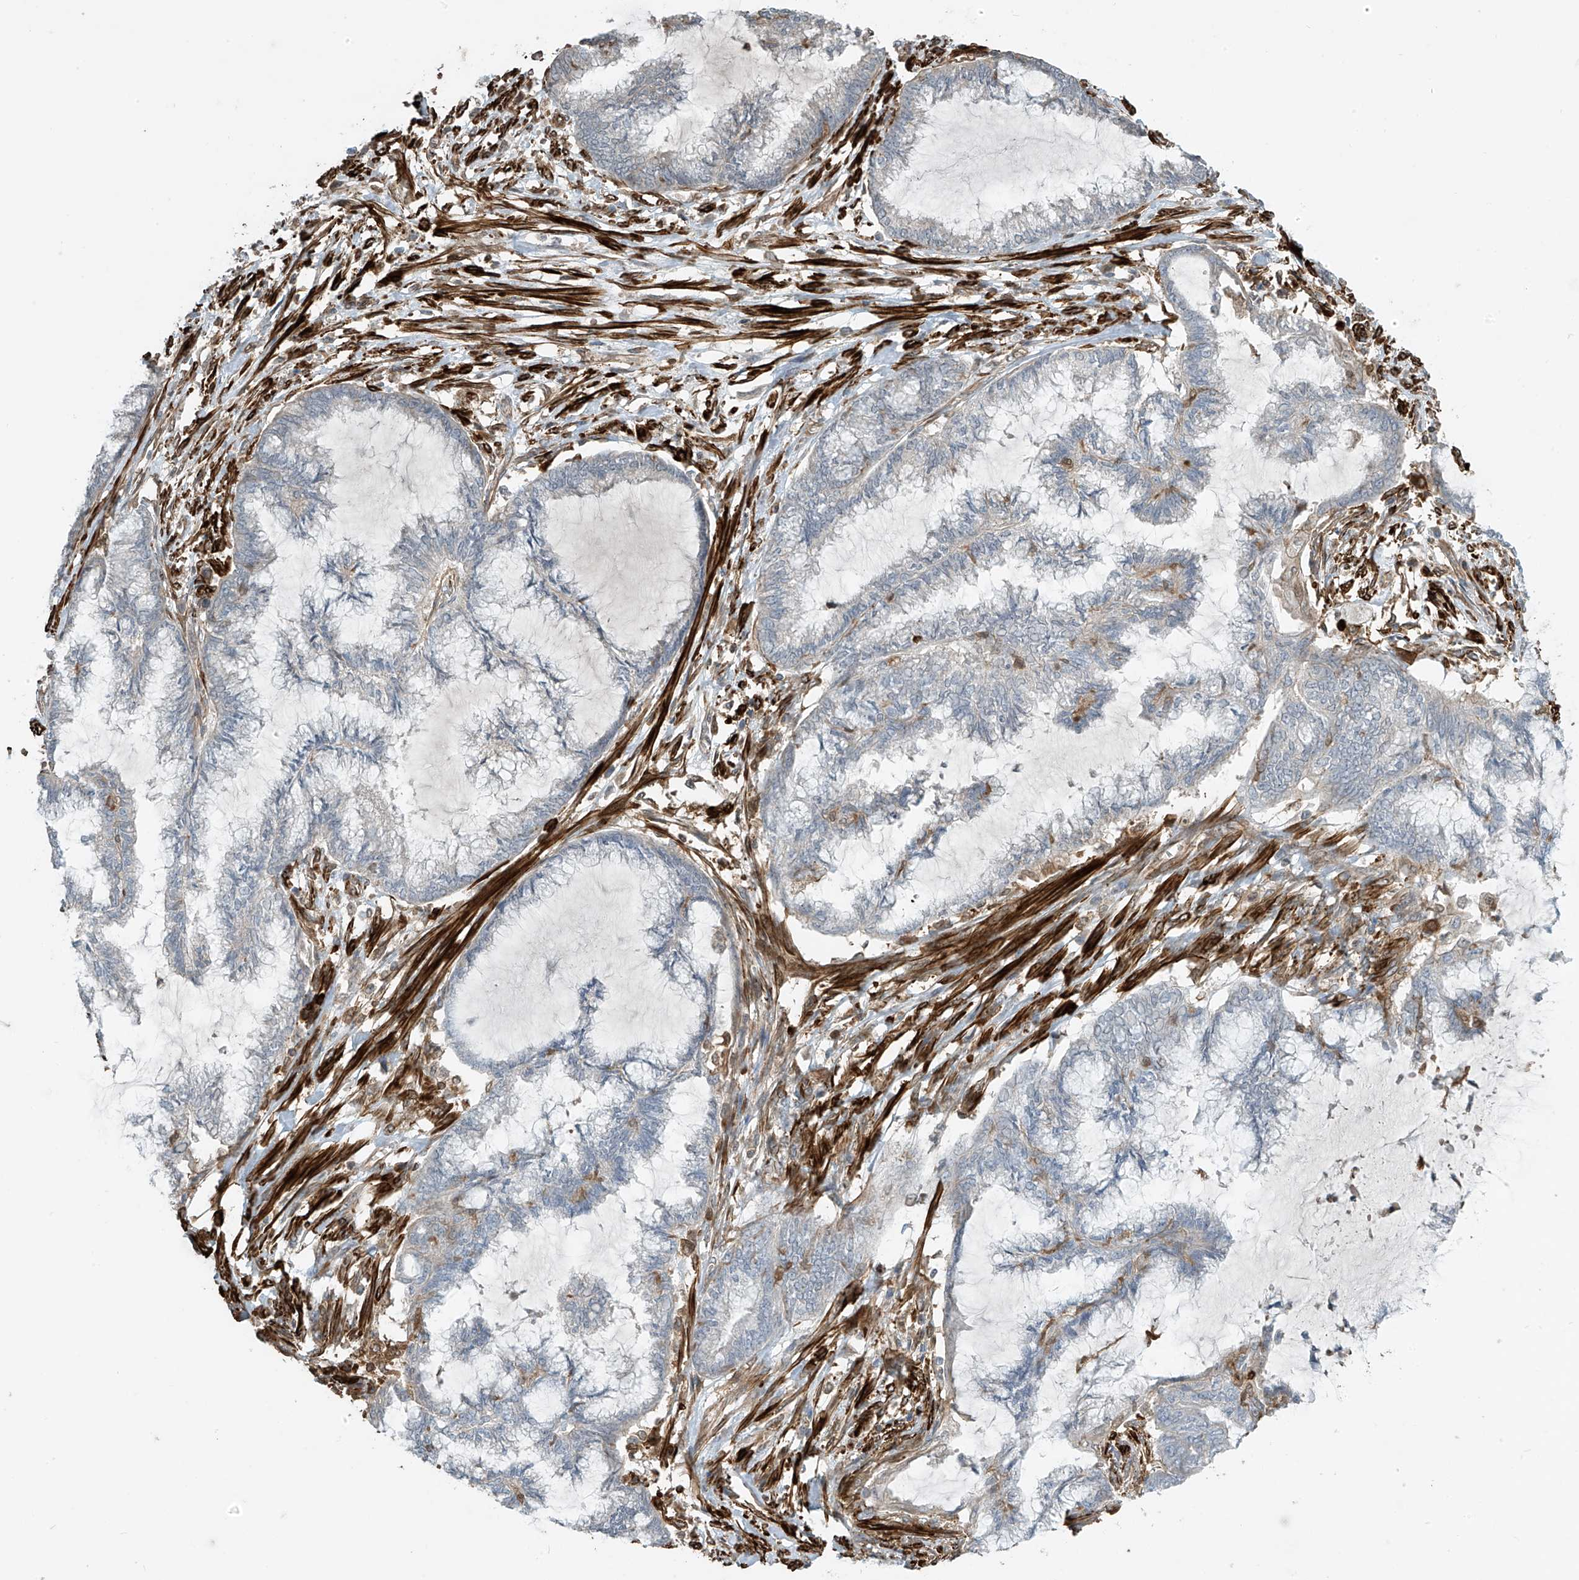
{"staining": {"intensity": "weak", "quantity": "<25%", "location": "cytoplasmic/membranous"}, "tissue": "endometrial cancer", "cell_type": "Tumor cells", "image_type": "cancer", "snomed": [{"axis": "morphology", "description": "Adenocarcinoma, NOS"}, {"axis": "topography", "description": "Endometrium"}], "caption": "This is an immunohistochemistry photomicrograph of human endometrial adenocarcinoma. There is no expression in tumor cells.", "gene": "SH3BGRL3", "patient": {"sex": "female", "age": 86}}